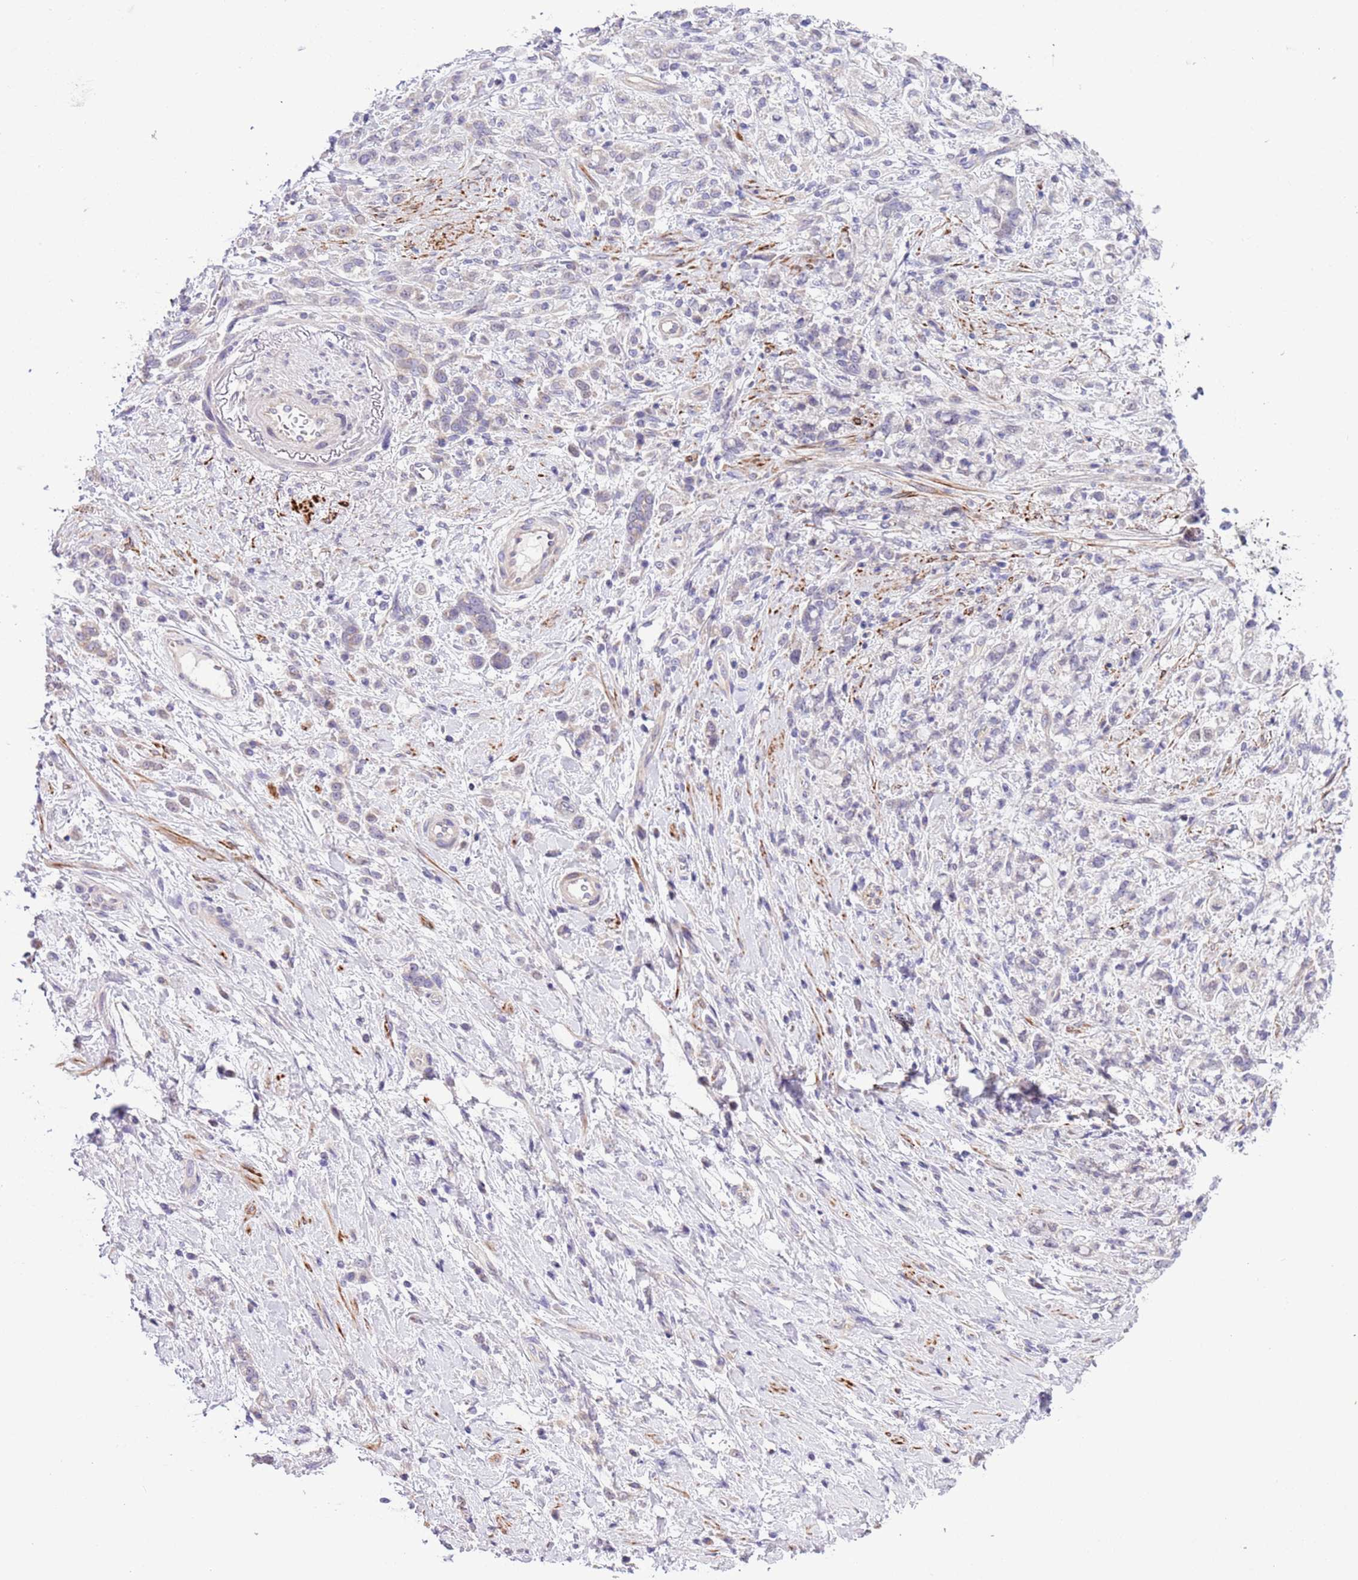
{"staining": {"intensity": "negative", "quantity": "none", "location": "none"}, "tissue": "stomach cancer", "cell_type": "Tumor cells", "image_type": "cancer", "snomed": [{"axis": "morphology", "description": "Adenocarcinoma, NOS"}, {"axis": "topography", "description": "Stomach"}], "caption": "Image shows no significant protein staining in tumor cells of stomach cancer.", "gene": "NET1", "patient": {"sex": "female", "age": 60}}